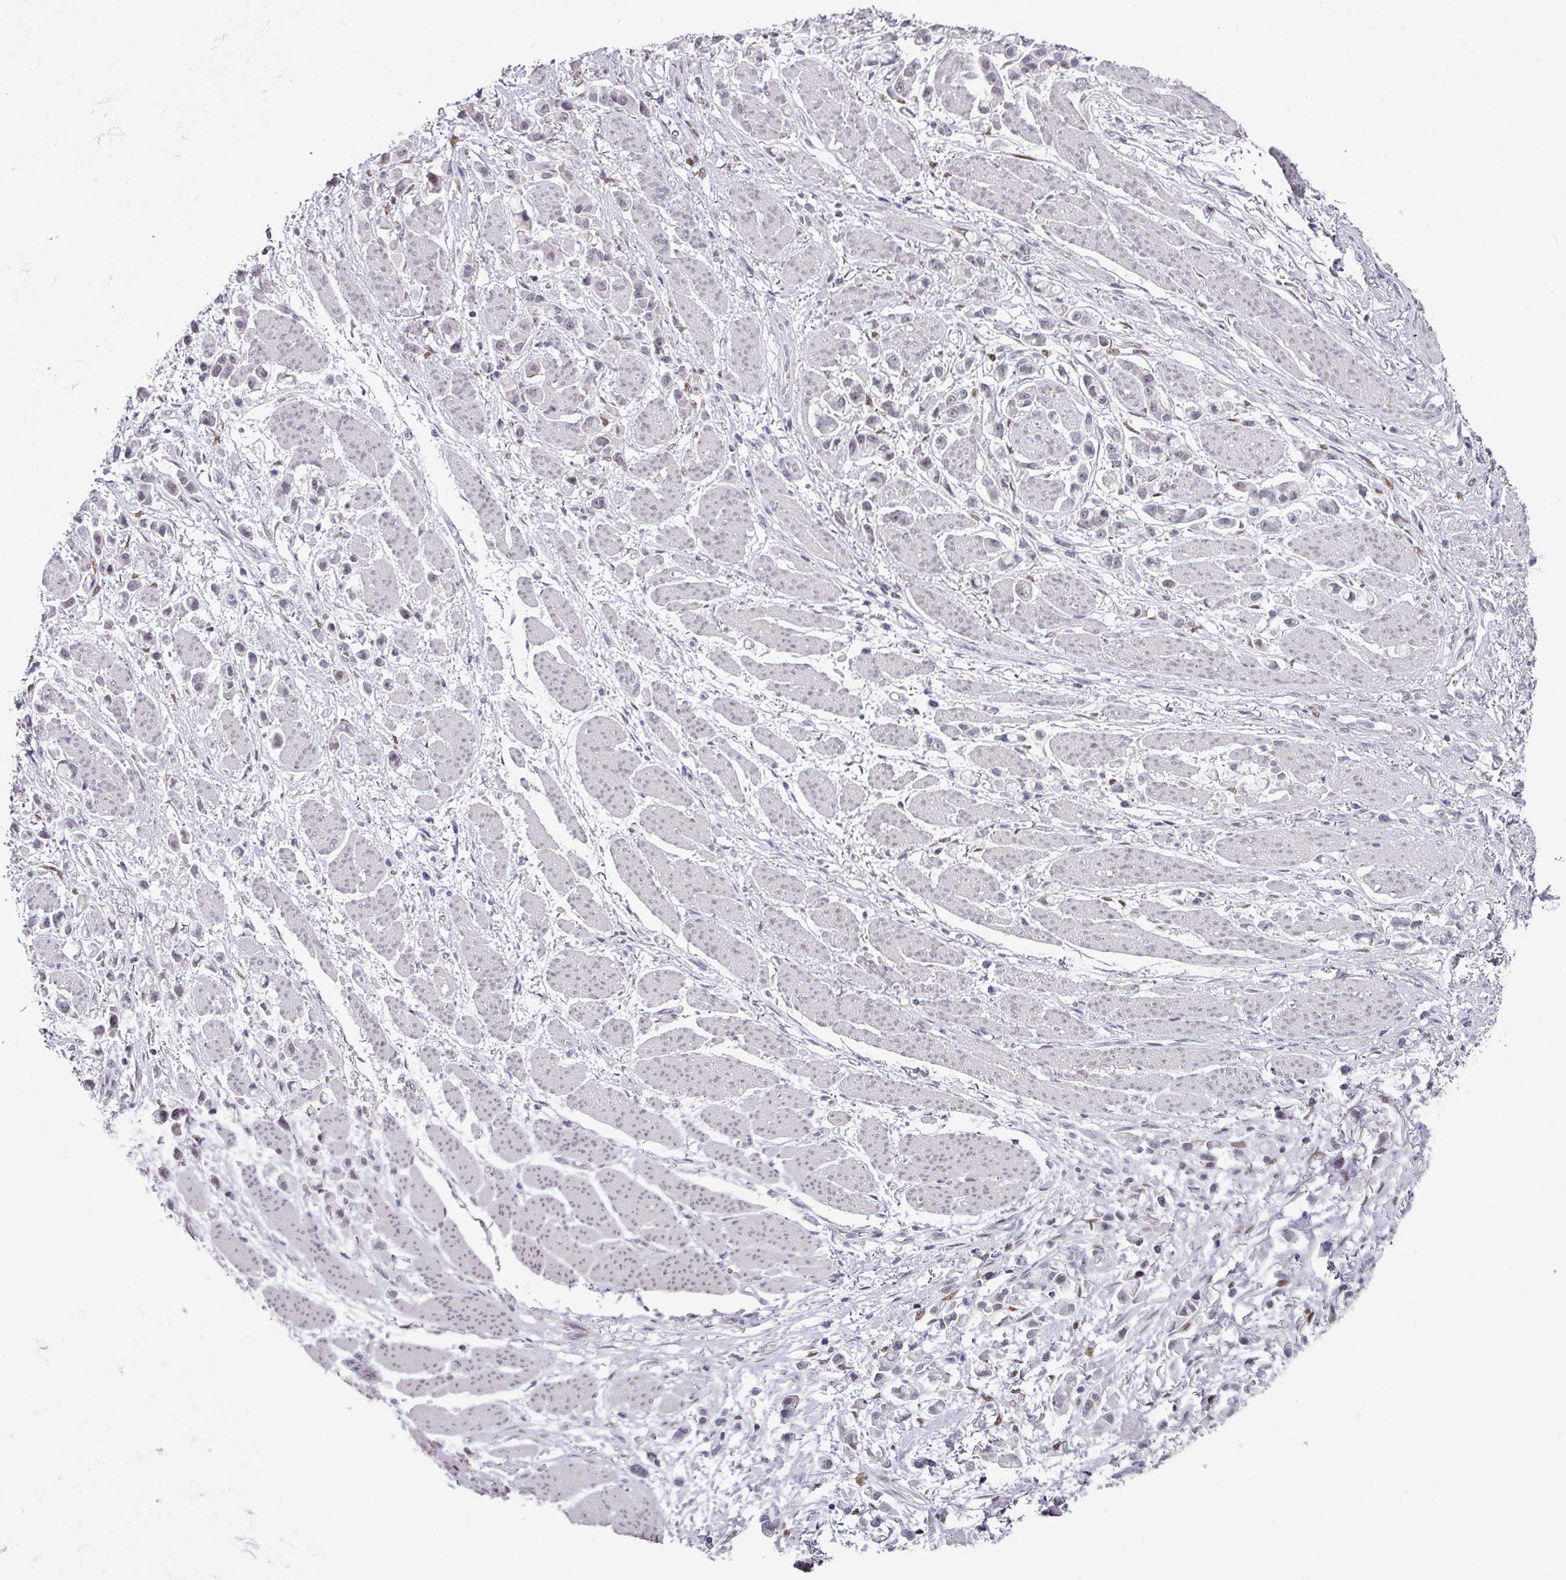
{"staining": {"intensity": "weak", "quantity": ">75%", "location": "nuclear"}, "tissue": "stomach cancer", "cell_type": "Tumor cells", "image_type": "cancer", "snomed": [{"axis": "morphology", "description": "Adenocarcinoma, NOS"}, {"axis": "topography", "description": "Stomach"}], "caption": "Weak nuclear positivity for a protein is seen in approximately >75% of tumor cells of stomach cancer (adenocarcinoma) using immunohistochemistry (IHC).", "gene": "ELK1", "patient": {"sex": "female", "age": 81}}